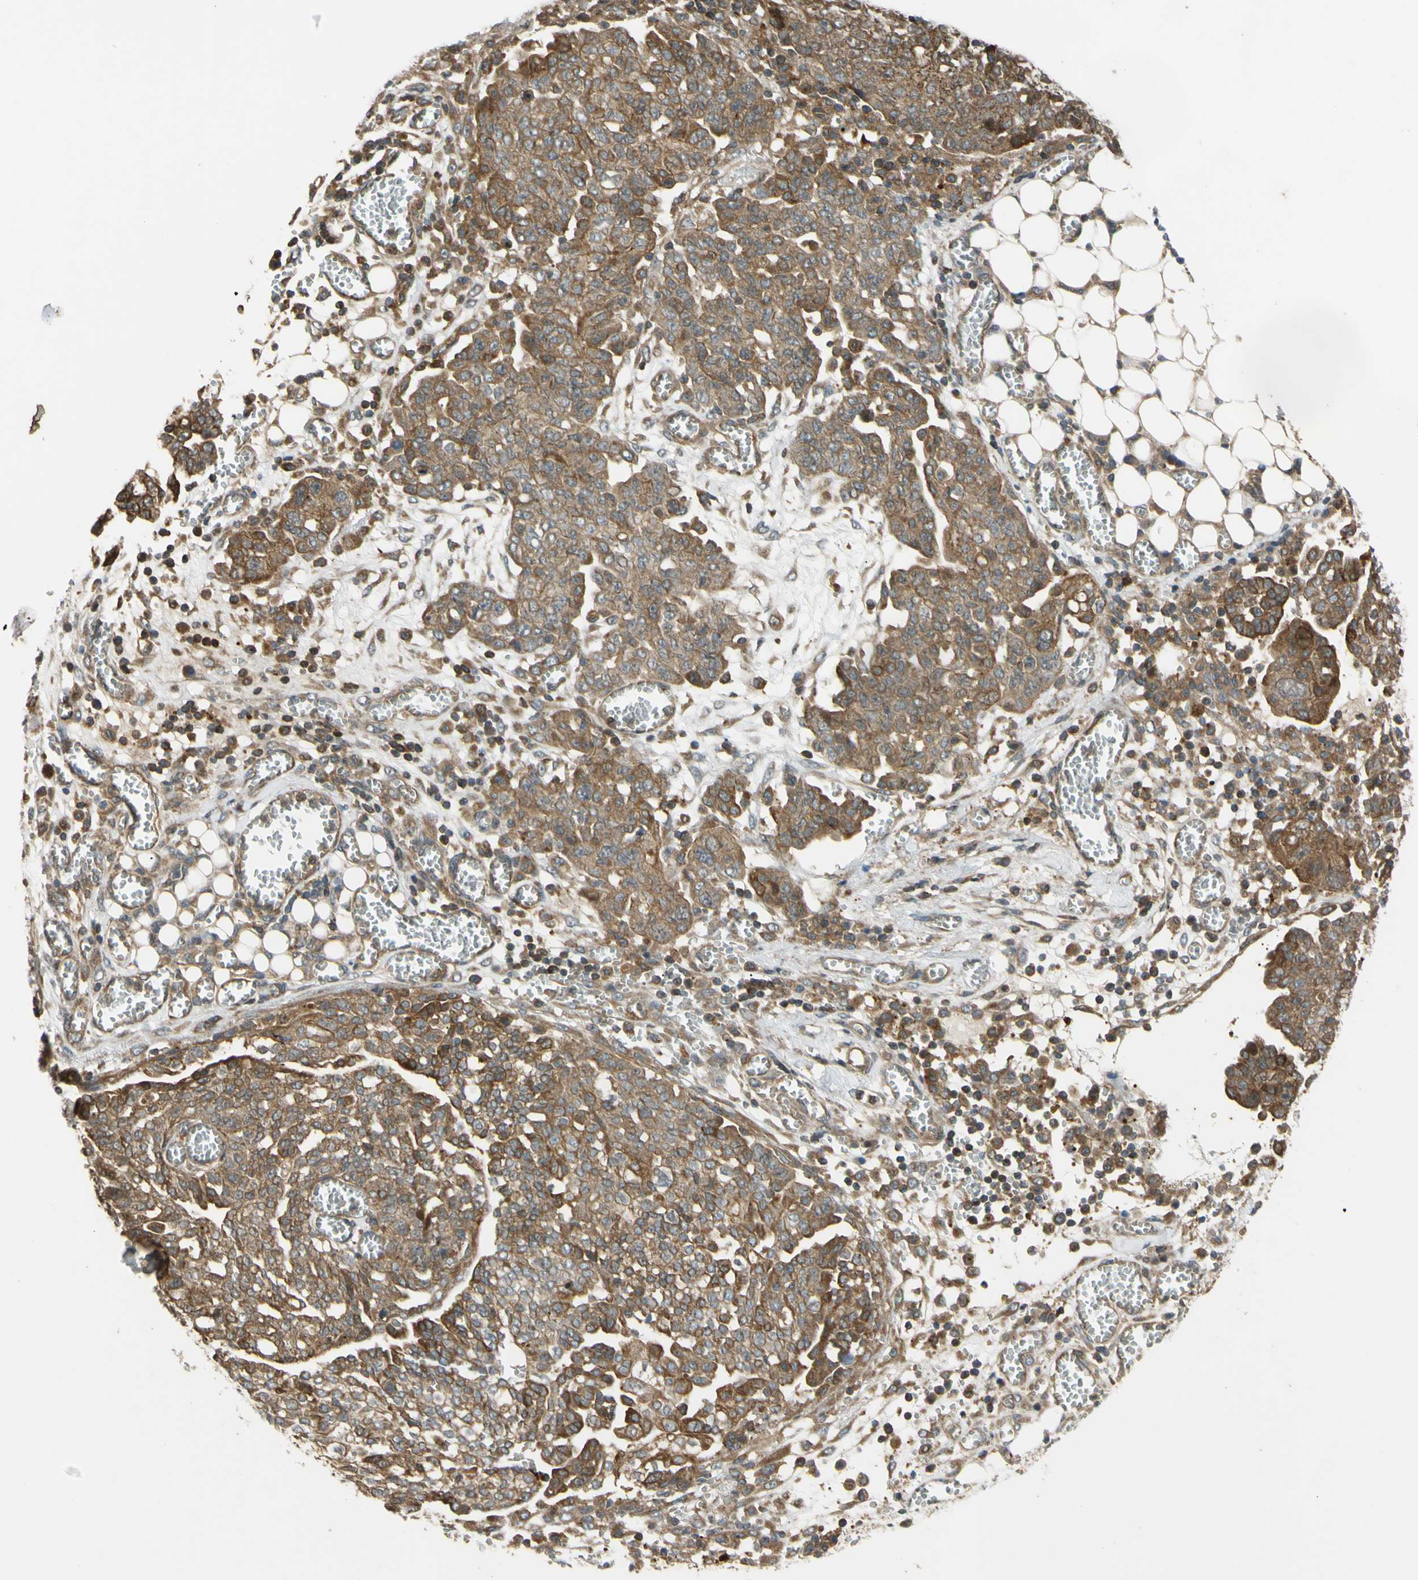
{"staining": {"intensity": "moderate", "quantity": ">75%", "location": "cytoplasmic/membranous"}, "tissue": "ovarian cancer", "cell_type": "Tumor cells", "image_type": "cancer", "snomed": [{"axis": "morphology", "description": "Cystadenocarcinoma, serous, NOS"}, {"axis": "topography", "description": "Soft tissue"}, {"axis": "topography", "description": "Ovary"}], "caption": "High-magnification brightfield microscopy of ovarian cancer (serous cystadenocarcinoma) stained with DAB (brown) and counterstained with hematoxylin (blue). tumor cells exhibit moderate cytoplasmic/membranous expression is present in about>75% of cells.", "gene": "FLII", "patient": {"sex": "female", "age": 57}}